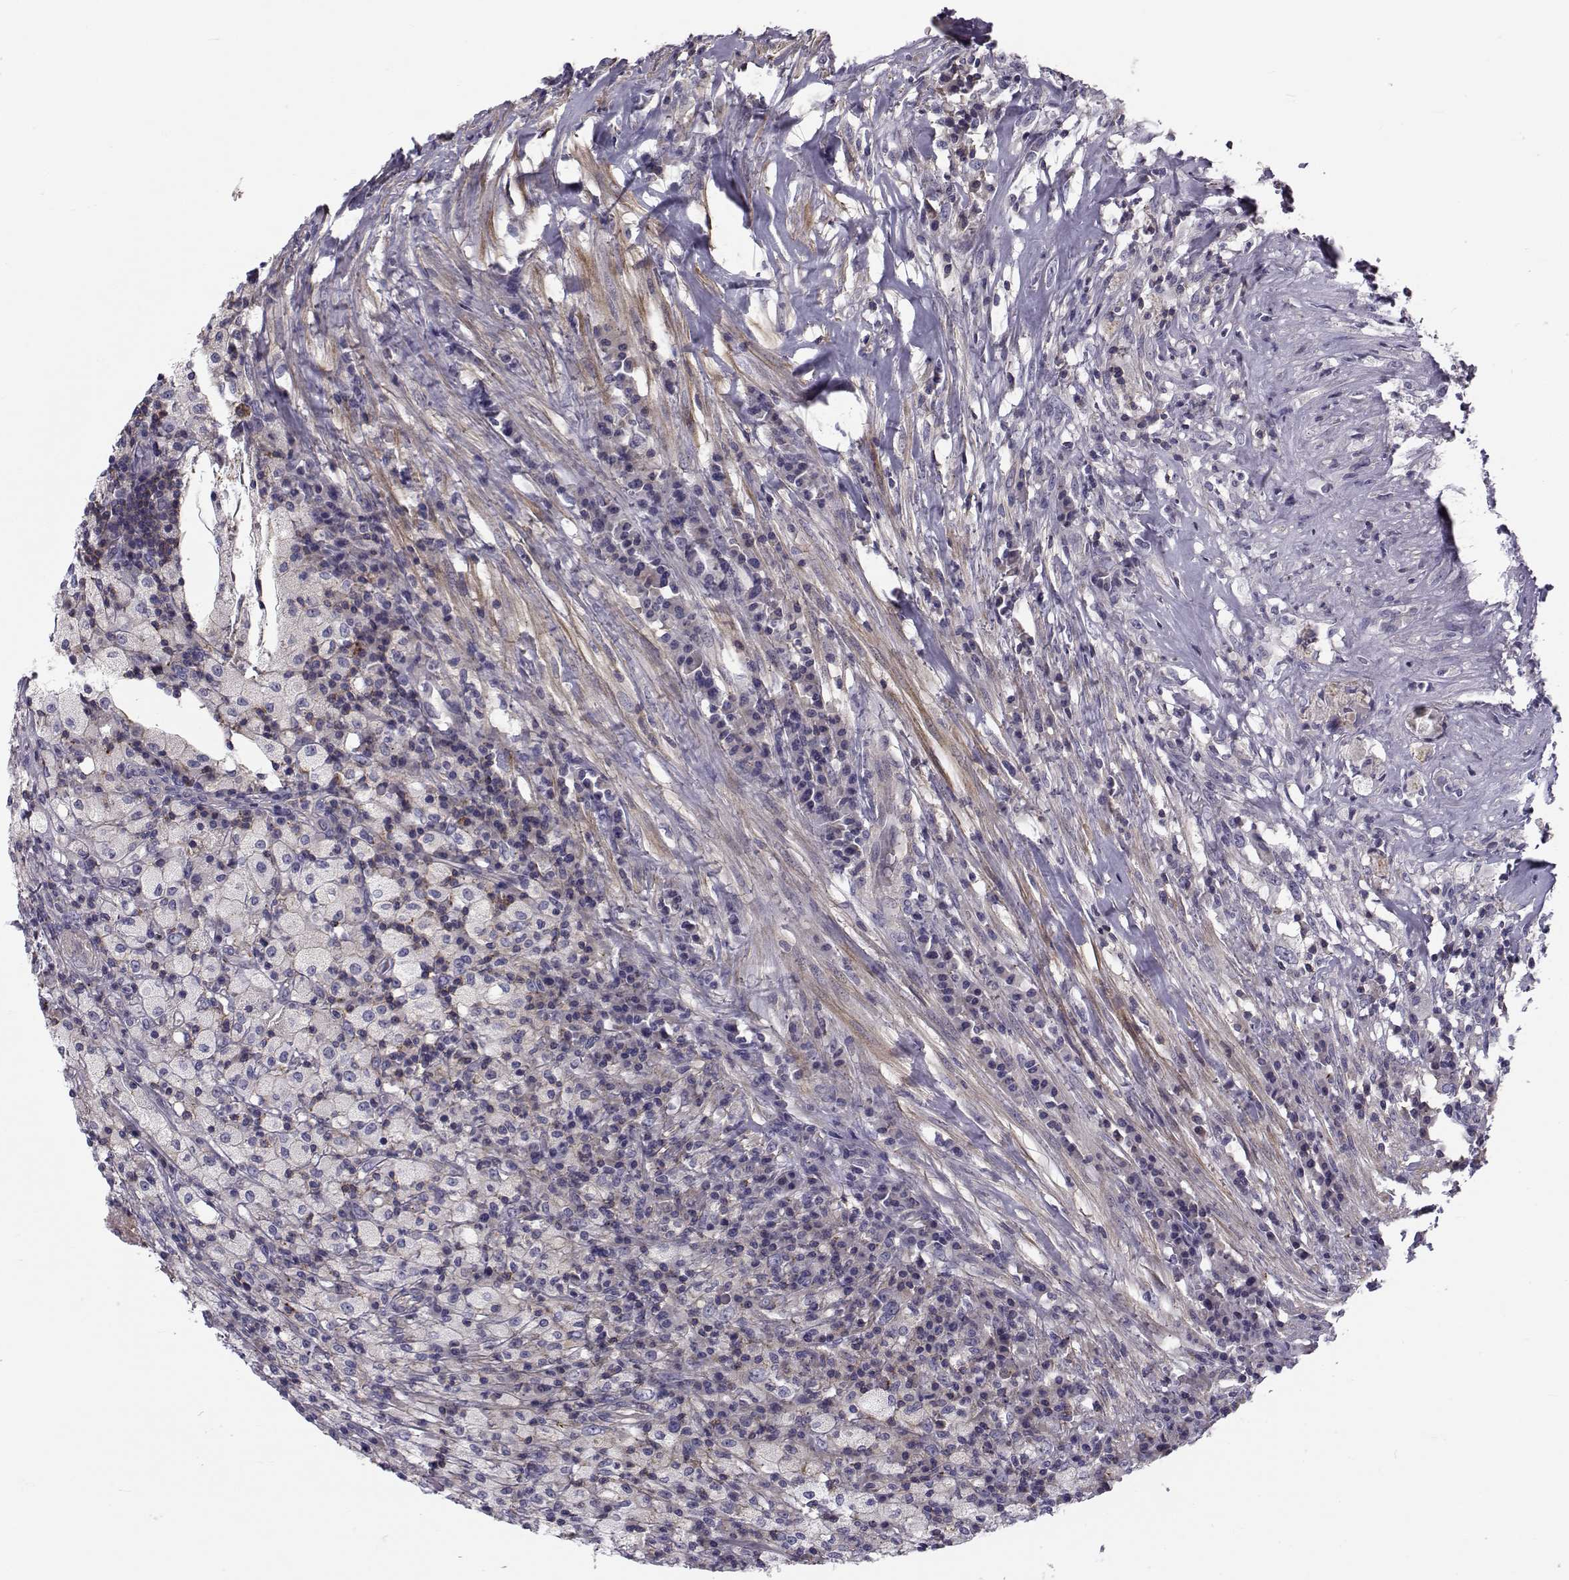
{"staining": {"intensity": "negative", "quantity": "none", "location": "none"}, "tissue": "testis cancer", "cell_type": "Tumor cells", "image_type": "cancer", "snomed": [{"axis": "morphology", "description": "Necrosis, NOS"}, {"axis": "morphology", "description": "Carcinoma, Embryonal, NOS"}, {"axis": "topography", "description": "Testis"}], "caption": "High magnification brightfield microscopy of testis cancer stained with DAB (brown) and counterstained with hematoxylin (blue): tumor cells show no significant positivity.", "gene": "LRRC27", "patient": {"sex": "male", "age": 19}}